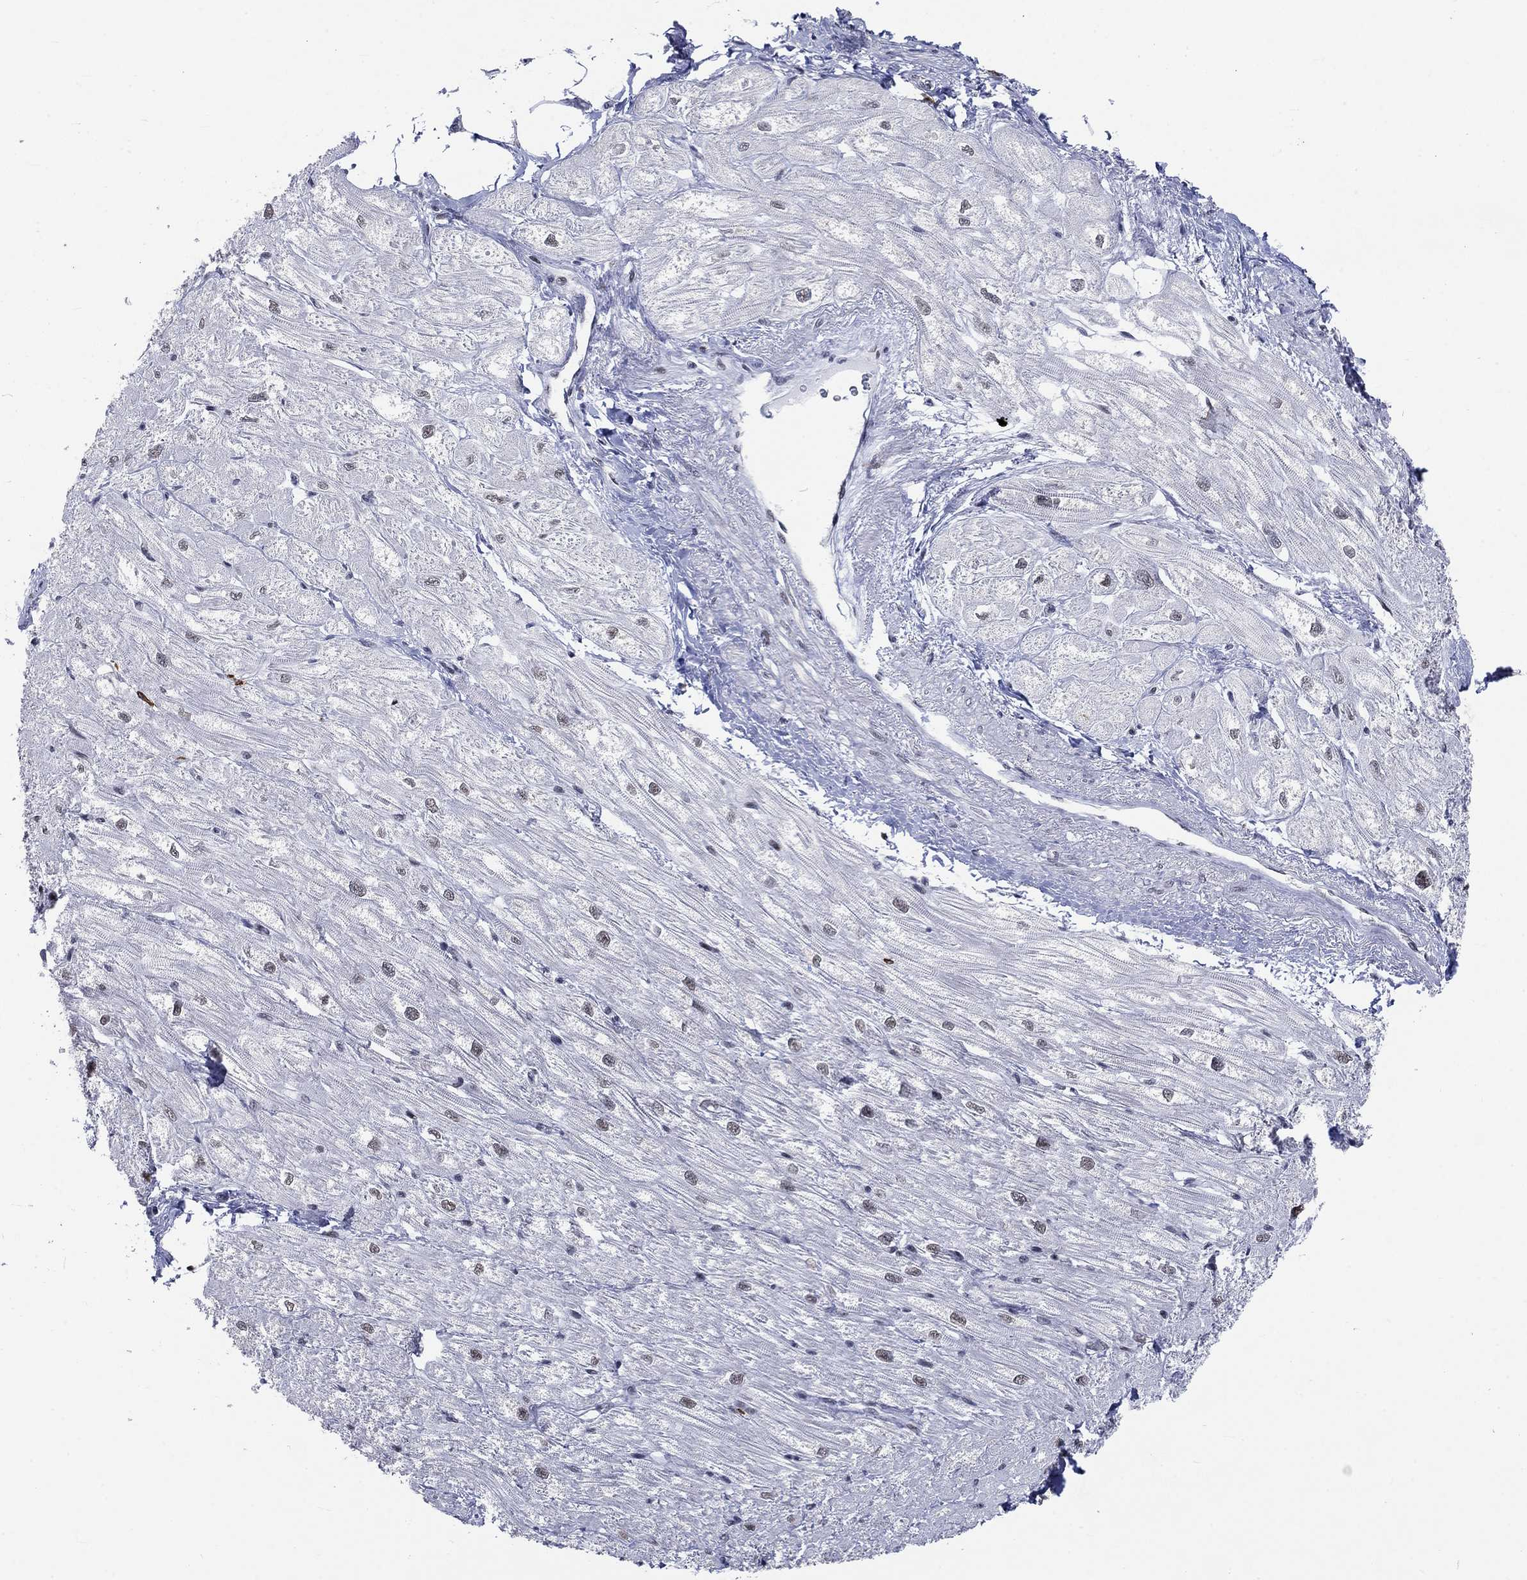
{"staining": {"intensity": "negative", "quantity": "none", "location": "none"}, "tissue": "heart muscle", "cell_type": "Cardiomyocytes", "image_type": "normal", "snomed": [{"axis": "morphology", "description": "Normal tissue, NOS"}, {"axis": "topography", "description": "Heart"}], "caption": "Human heart muscle stained for a protein using immunohistochemistry reveals no expression in cardiomyocytes.", "gene": "HCFC1", "patient": {"sex": "male", "age": 57}}